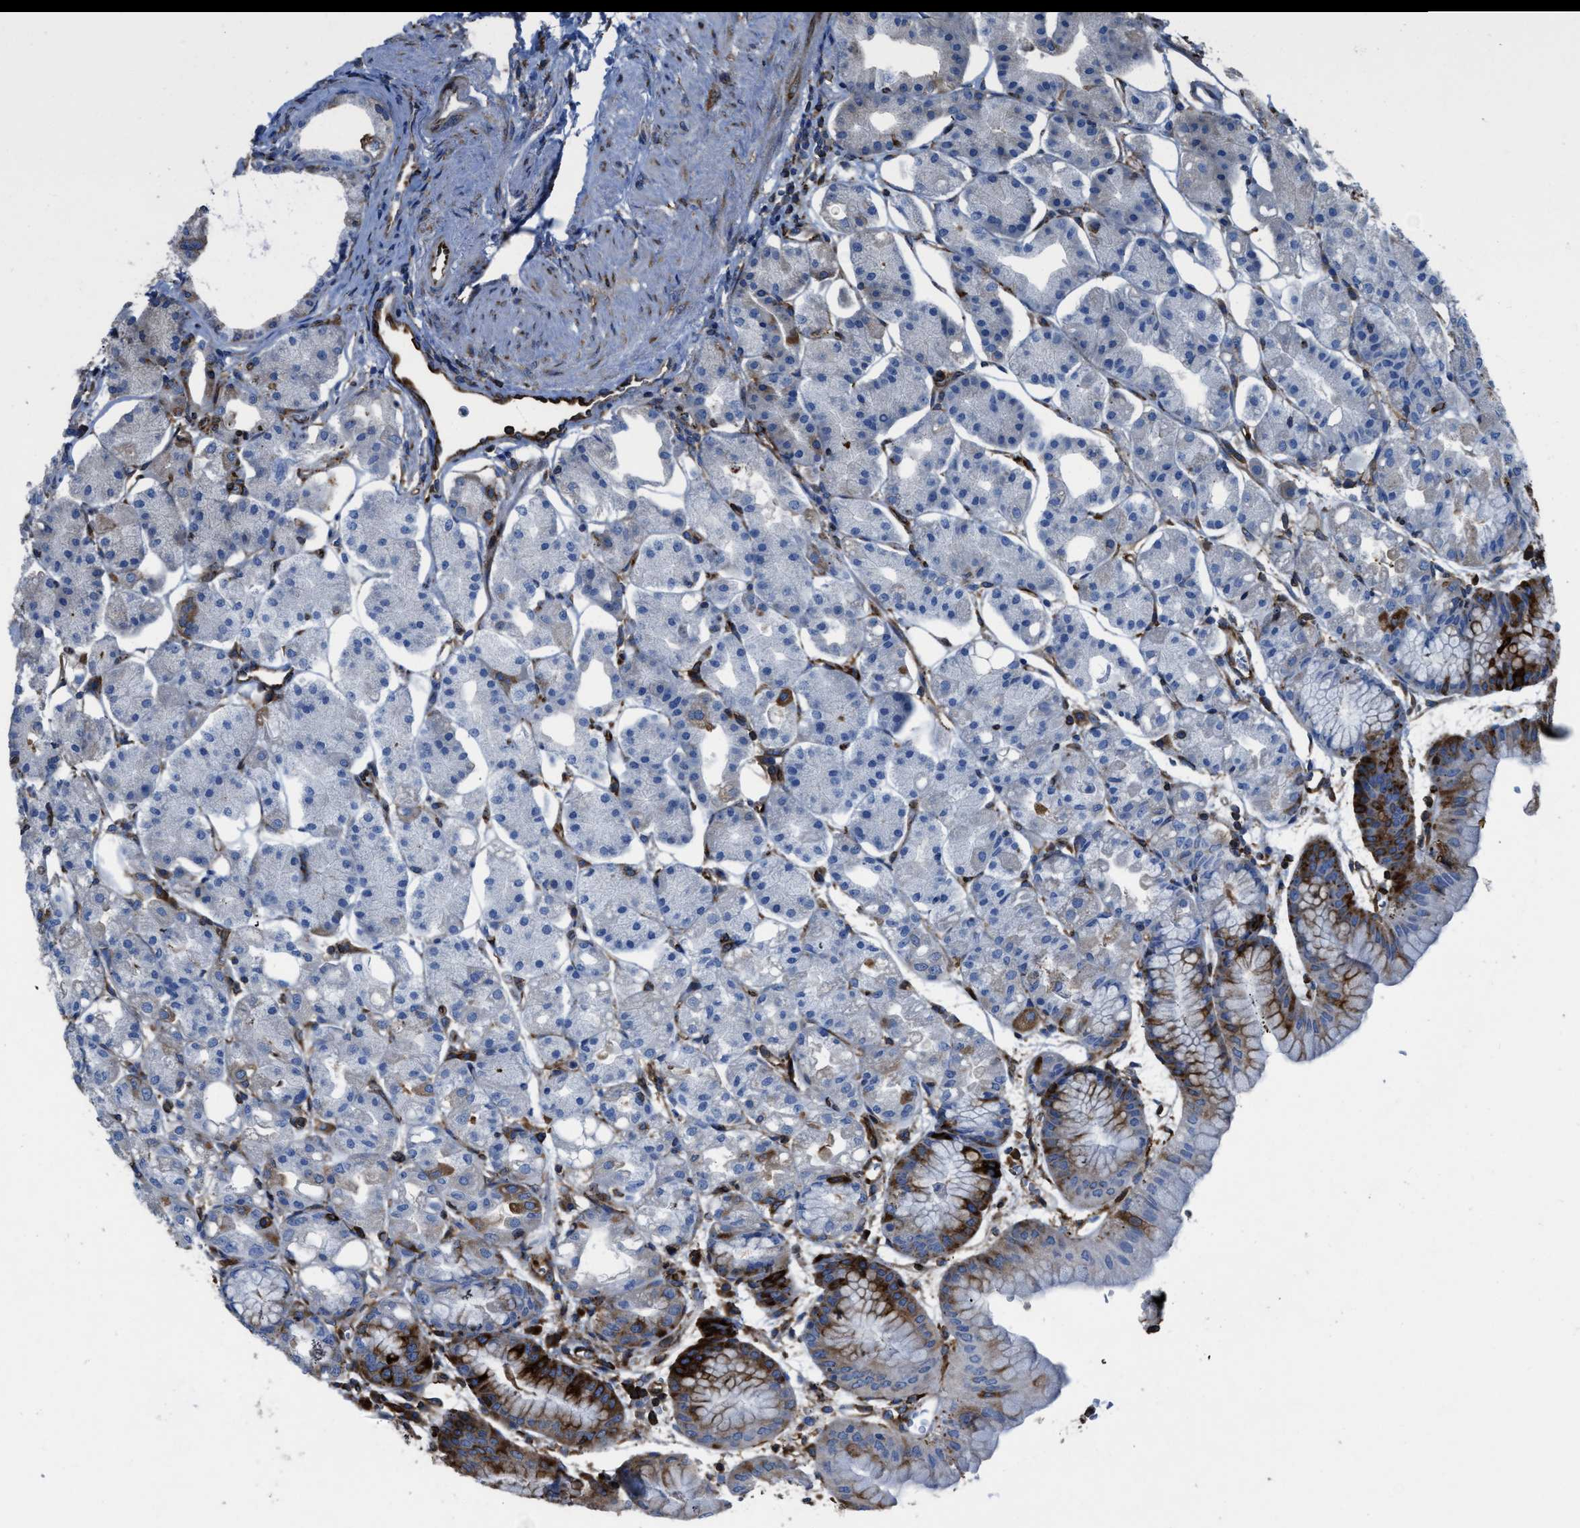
{"staining": {"intensity": "strong", "quantity": "25%-75%", "location": "cytoplasmic/membranous"}, "tissue": "stomach", "cell_type": "Glandular cells", "image_type": "normal", "snomed": [{"axis": "morphology", "description": "Normal tissue, NOS"}, {"axis": "topography", "description": "Stomach, lower"}], "caption": "High-magnification brightfield microscopy of normal stomach stained with DAB (brown) and counterstained with hematoxylin (blue). glandular cells exhibit strong cytoplasmic/membranous staining is identified in about25%-75% of cells.", "gene": "CAPRIN1", "patient": {"sex": "male", "age": 71}}